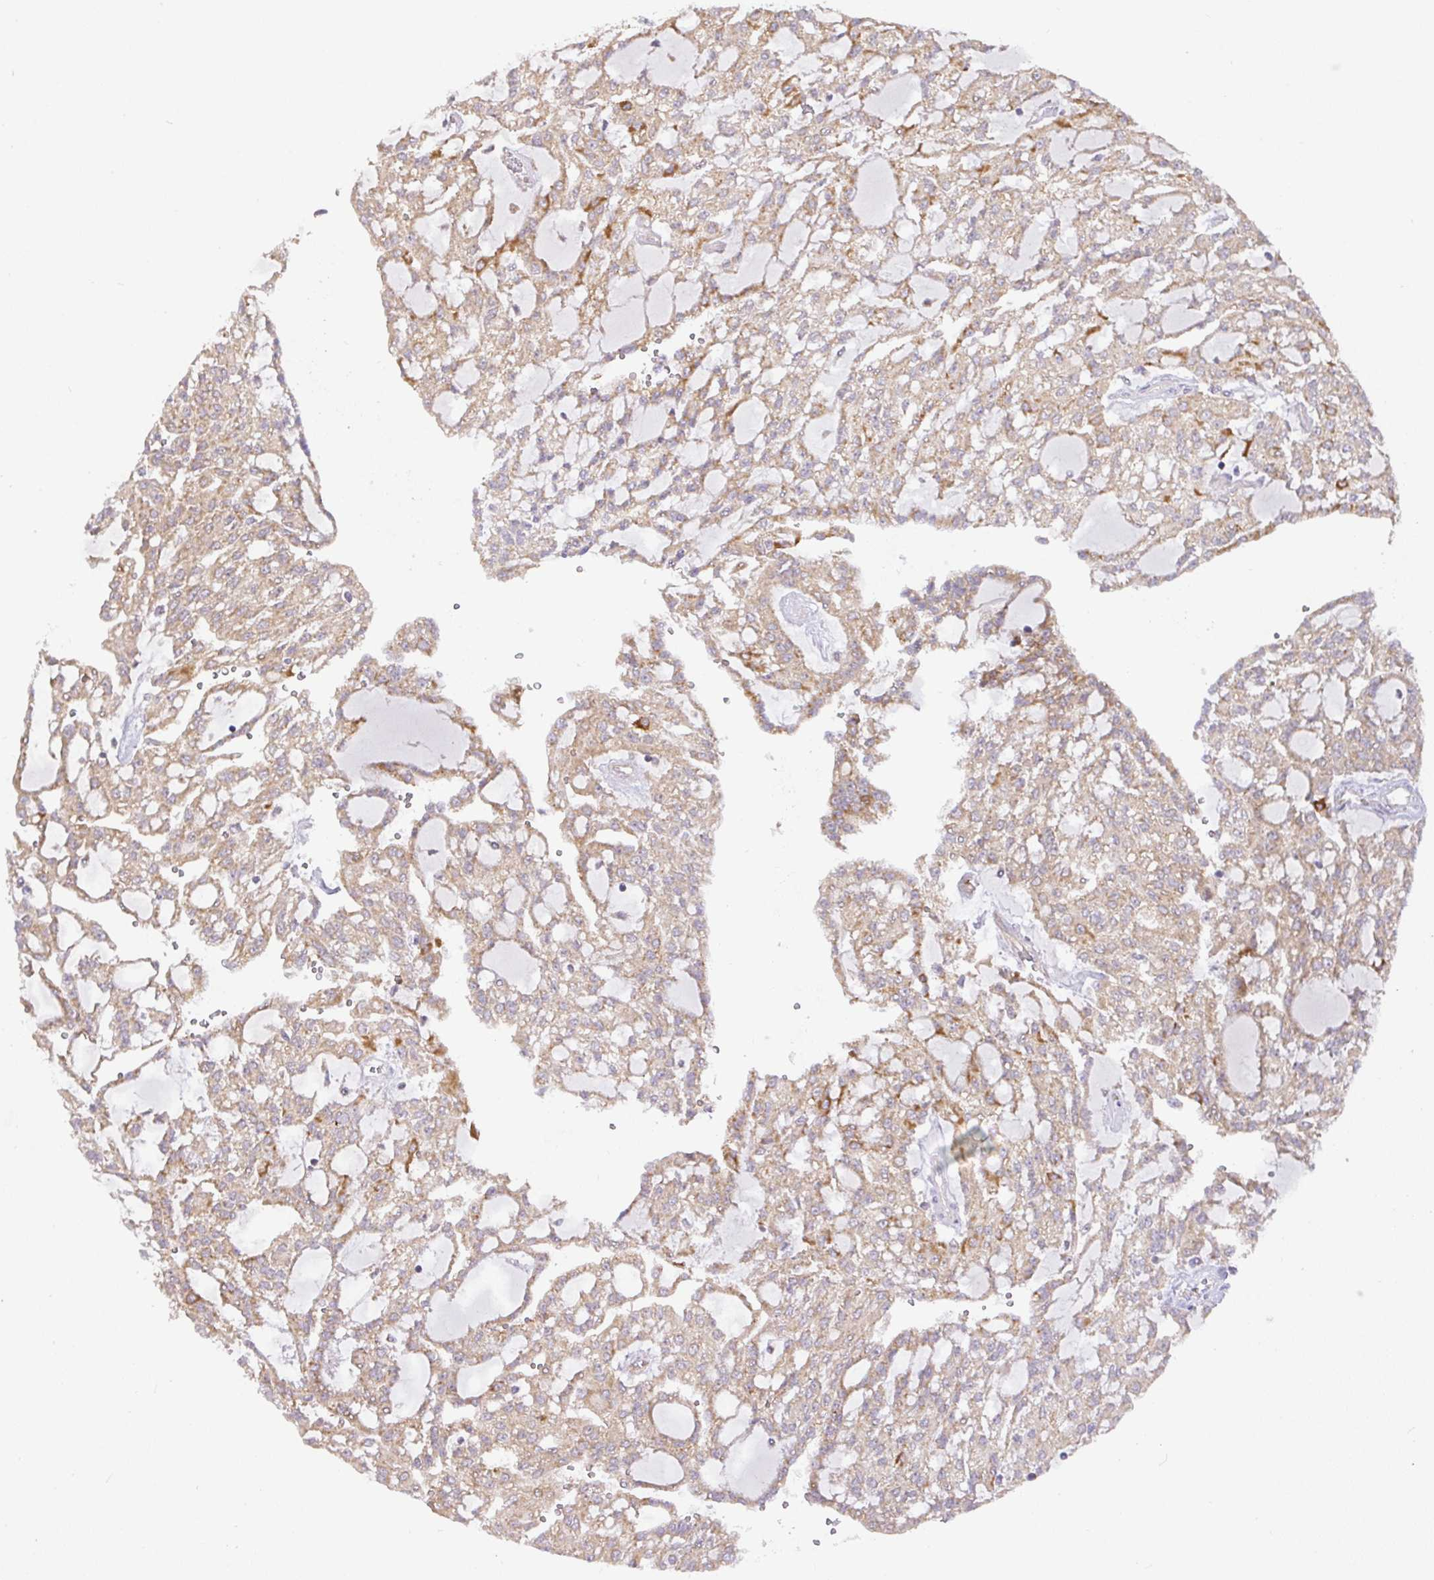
{"staining": {"intensity": "weak", "quantity": ">75%", "location": "cytoplasmic/membranous"}, "tissue": "renal cancer", "cell_type": "Tumor cells", "image_type": "cancer", "snomed": [{"axis": "morphology", "description": "Adenocarcinoma, NOS"}, {"axis": "topography", "description": "Kidney"}], "caption": "Tumor cells demonstrate low levels of weak cytoplasmic/membranous positivity in about >75% of cells in human renal cancer.", "gene": "DLEU7", "patient": {"sex": "male", "age": 63}}